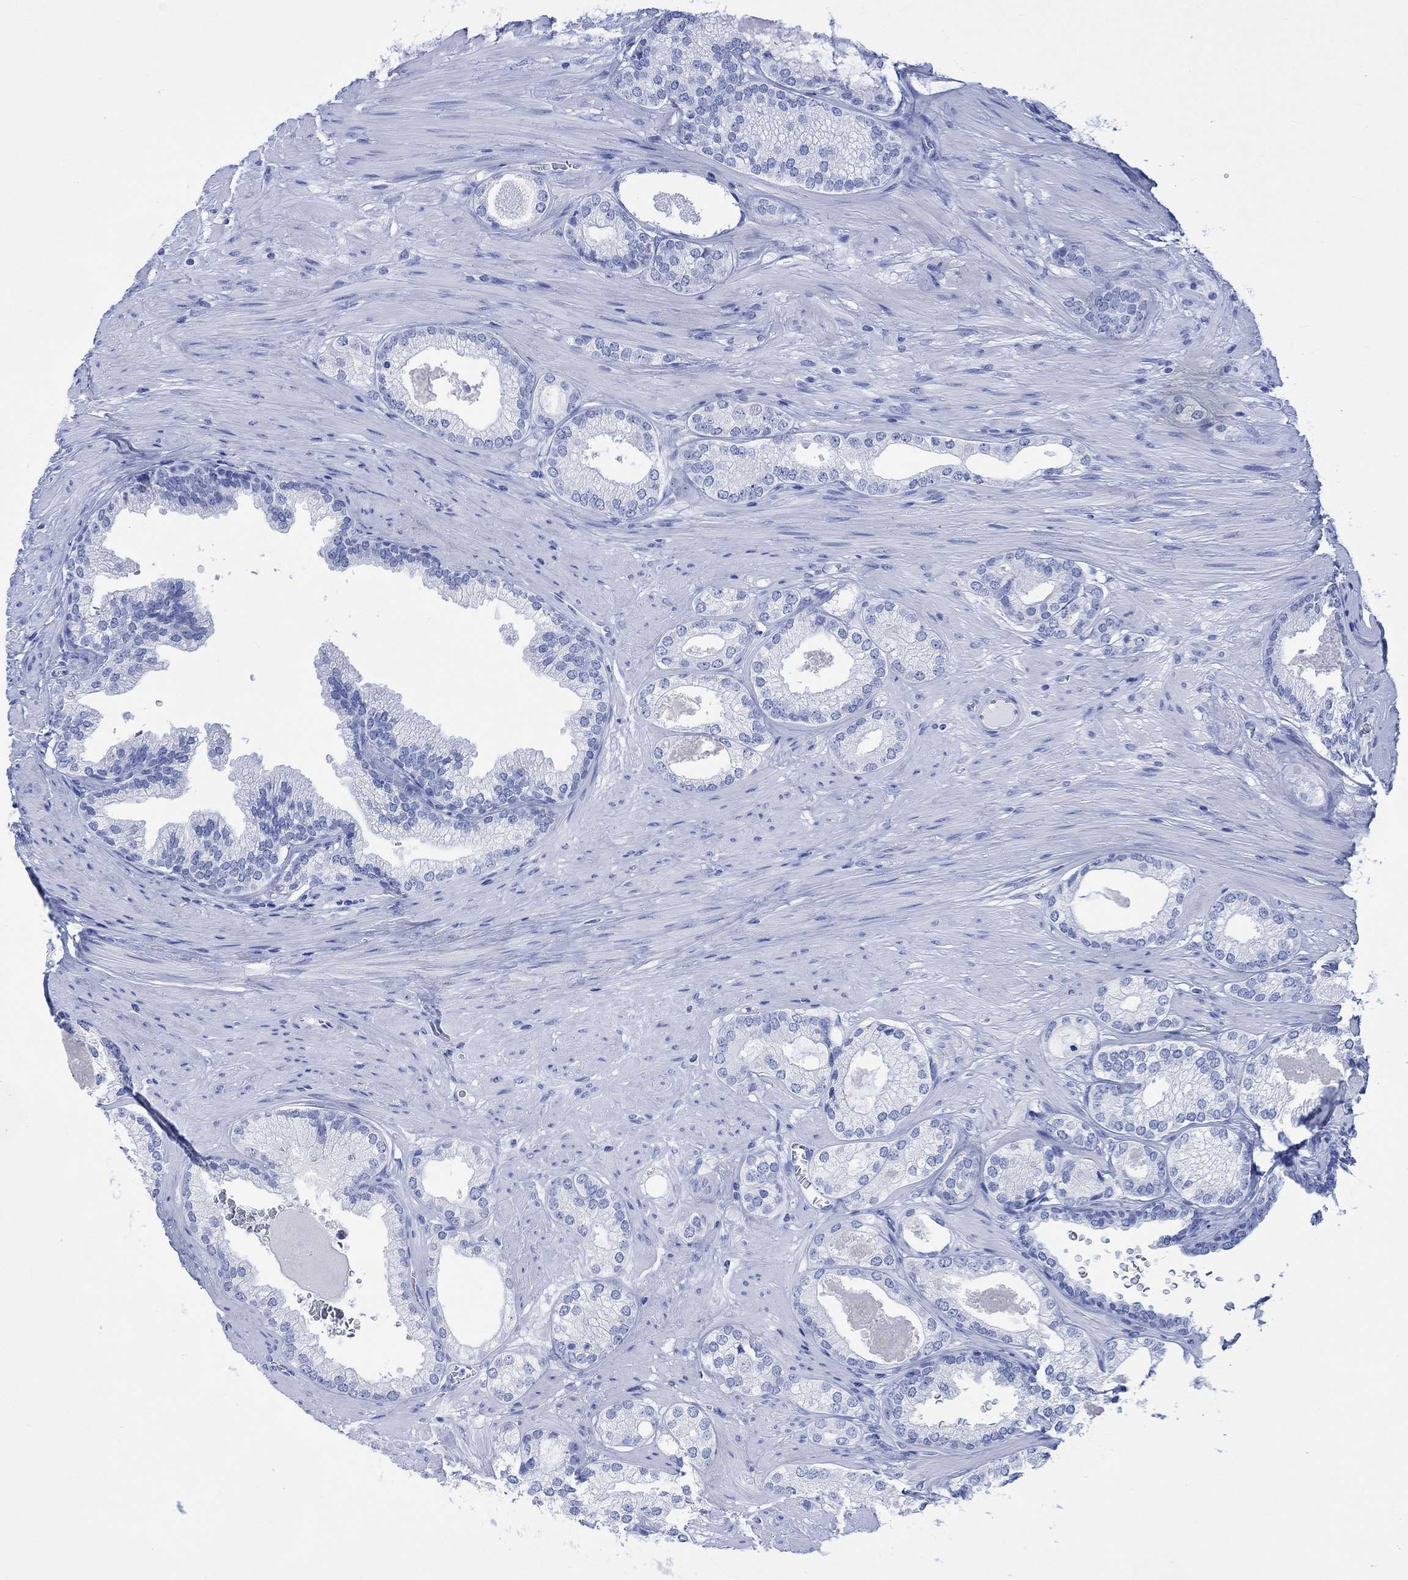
{"staining": {"intensity": "negative", "quantity": "none", "location": "none"}, "tissue": "prostate cancer", "cell_type": "Tumor cells", "image_type": "cancer", "snomed": [{"axis": "morphology", "description": "Adenocarcinoma, High grade"}, {"axis": "topography", "description": "Prostate and seminal vesicle, NOS"}], "caption": "There is no significant positivity in tumor cells of high-grade adenocarcinoma (prostate).", "gene": "CELF4", "patient": {"sex": "male", "age": 62}}